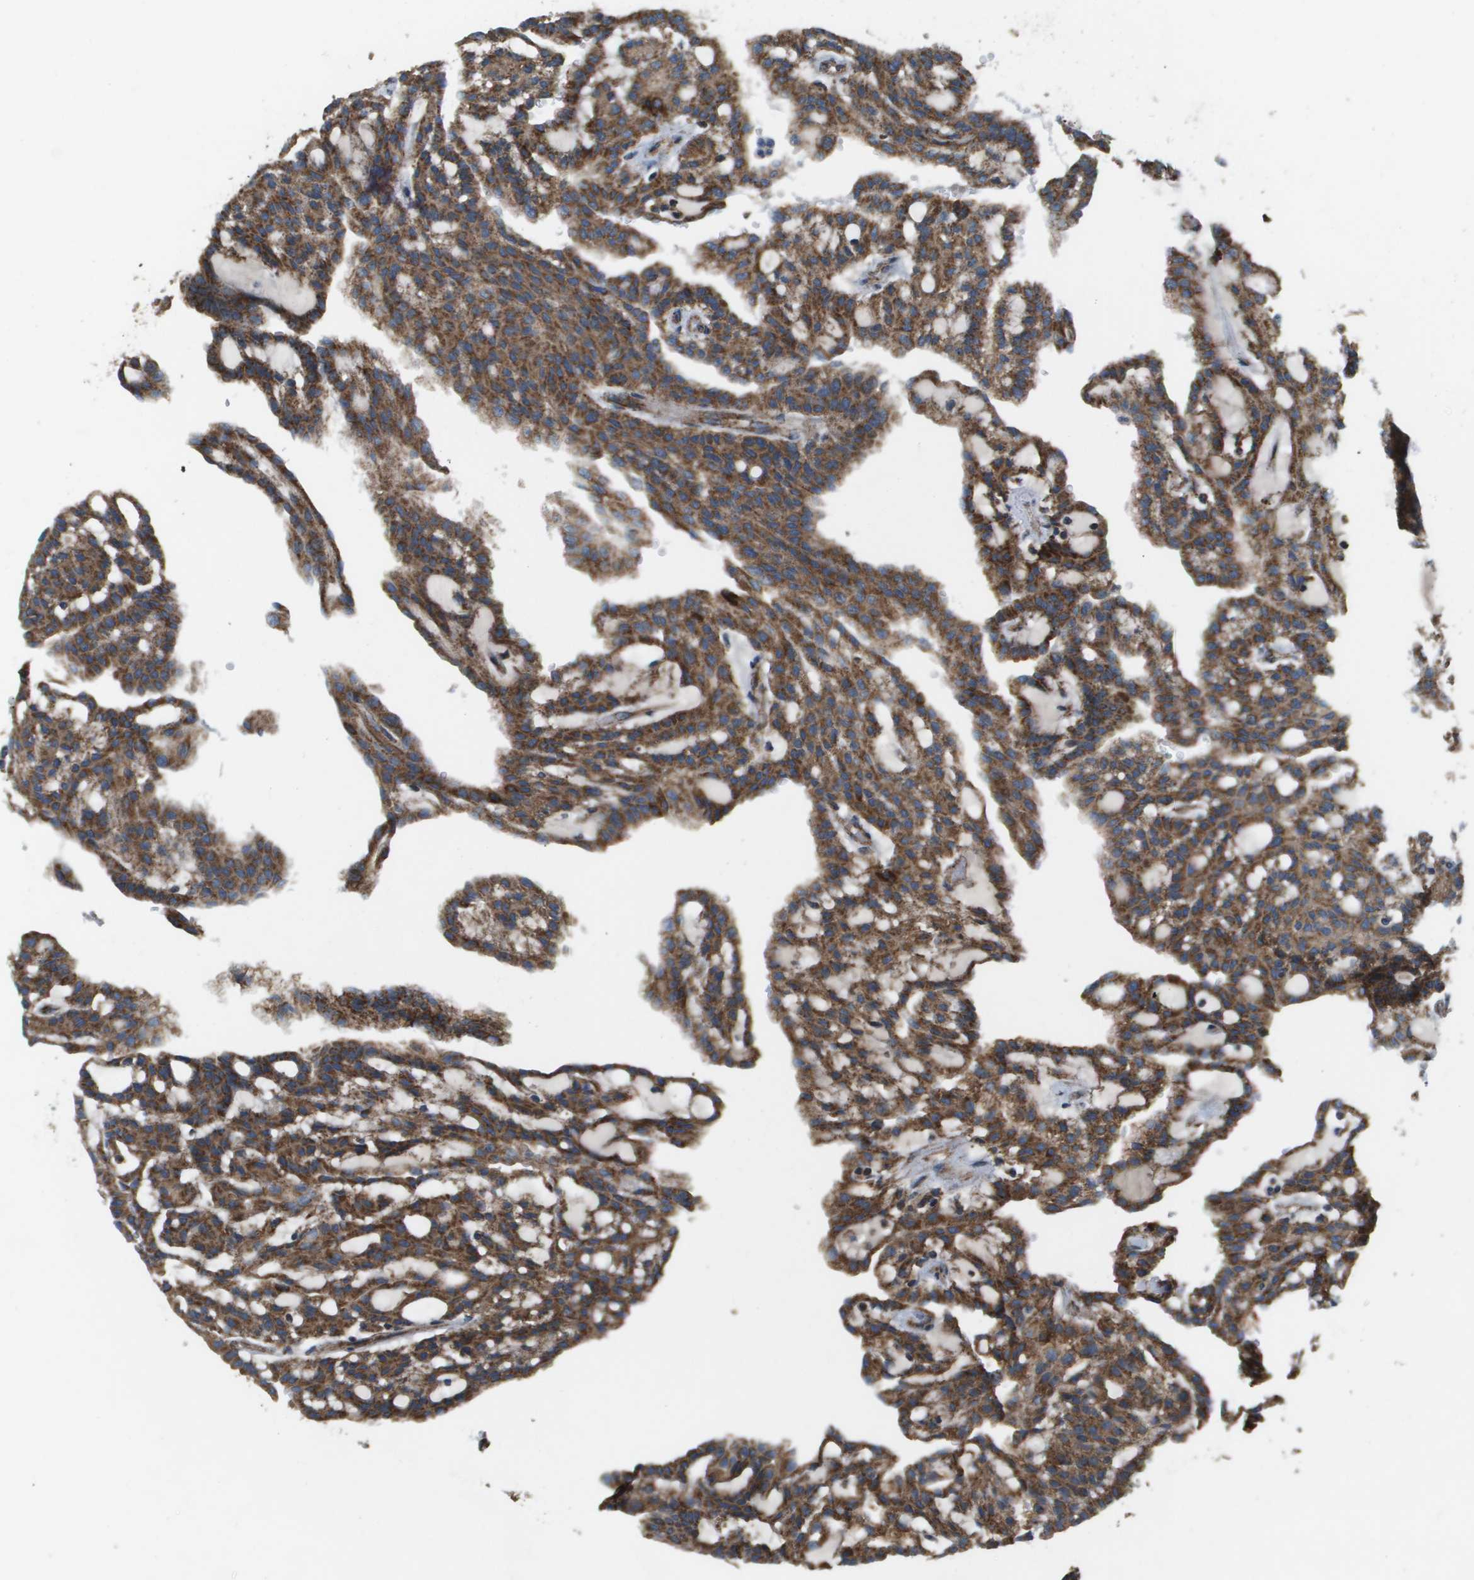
{"staining": {"intensity": "strong", "quantity": ">75%", "location": "cytoplasmic/membranous"}, "tissue": "renal cancer", "cell_type": "Tumor cells", "image_type": "cancer", "snomed": [{"axis": "morphology", "description": "Adenocarcinoma, NOS"}, {"axis": "topography", "description": "Kidney"}], "caption": "This image shows renal cancer (adenocarcinoma) stained with immunohistochemistry to label a protein in brown. The cytoplasmic/membranous of tumor cells show strong positivity for the protein. Nuclei are counter-stained blue.", "gene": "NRK", "patient": {"sex": "male", "age": 63}}